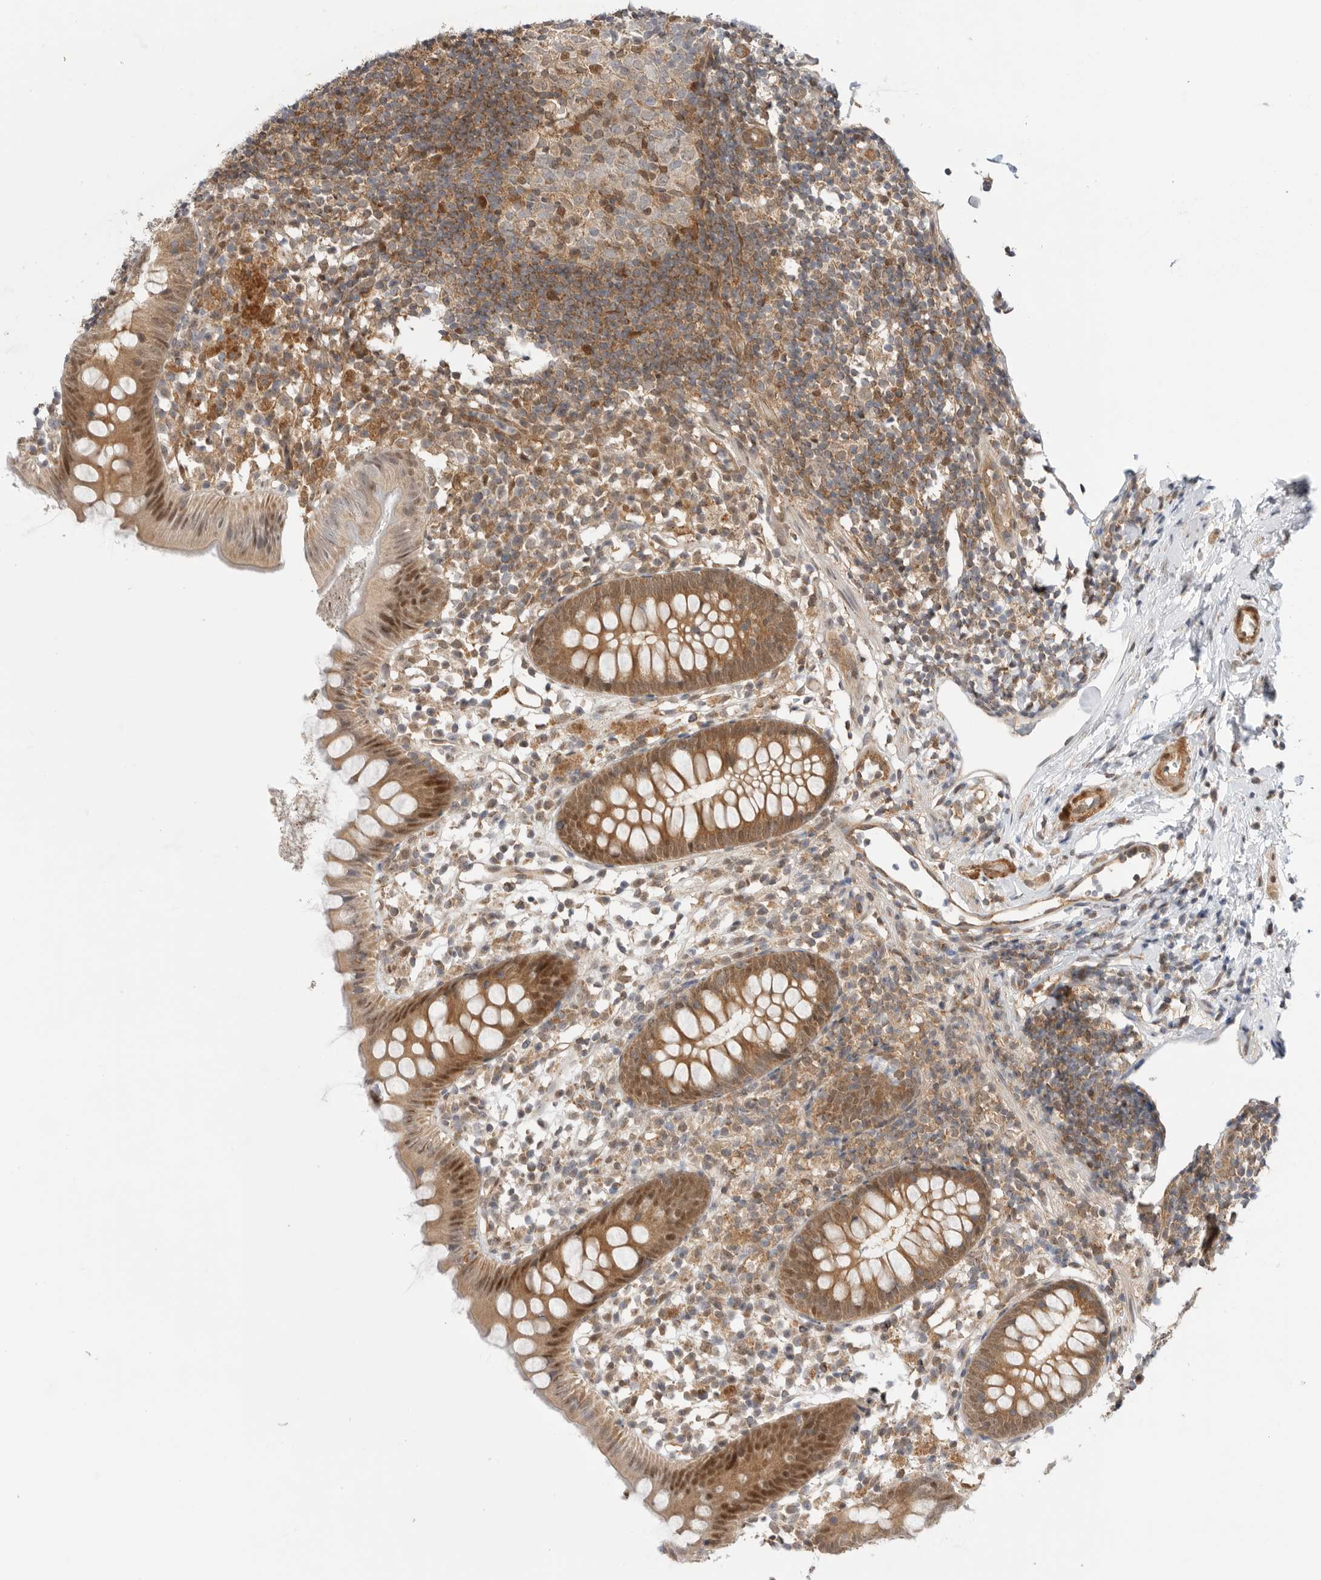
{"staining": {"intensity": "moderate", "quantity": ">75%", "location": "cytoplasmic/membranous,nuclear"}, "tissue": "appendix", "cell_type": "Glandular cells", "image_type": "normal", "snomed": [{"axis": "morphology", "description": "Normal tissue, NOS"}, {"axis": "topography", "description": "Appendix"}], "caption": "The immunohistochemical stain highlights moderate cytoplasmic/membranous,nuclear expression in glandular cells of unremarkable appendix. (brown staining indicates protein expression, while blue staining denotes nuclei).", "gene": "DCAF8", "patient": {"sex": "female", "age": 20}}